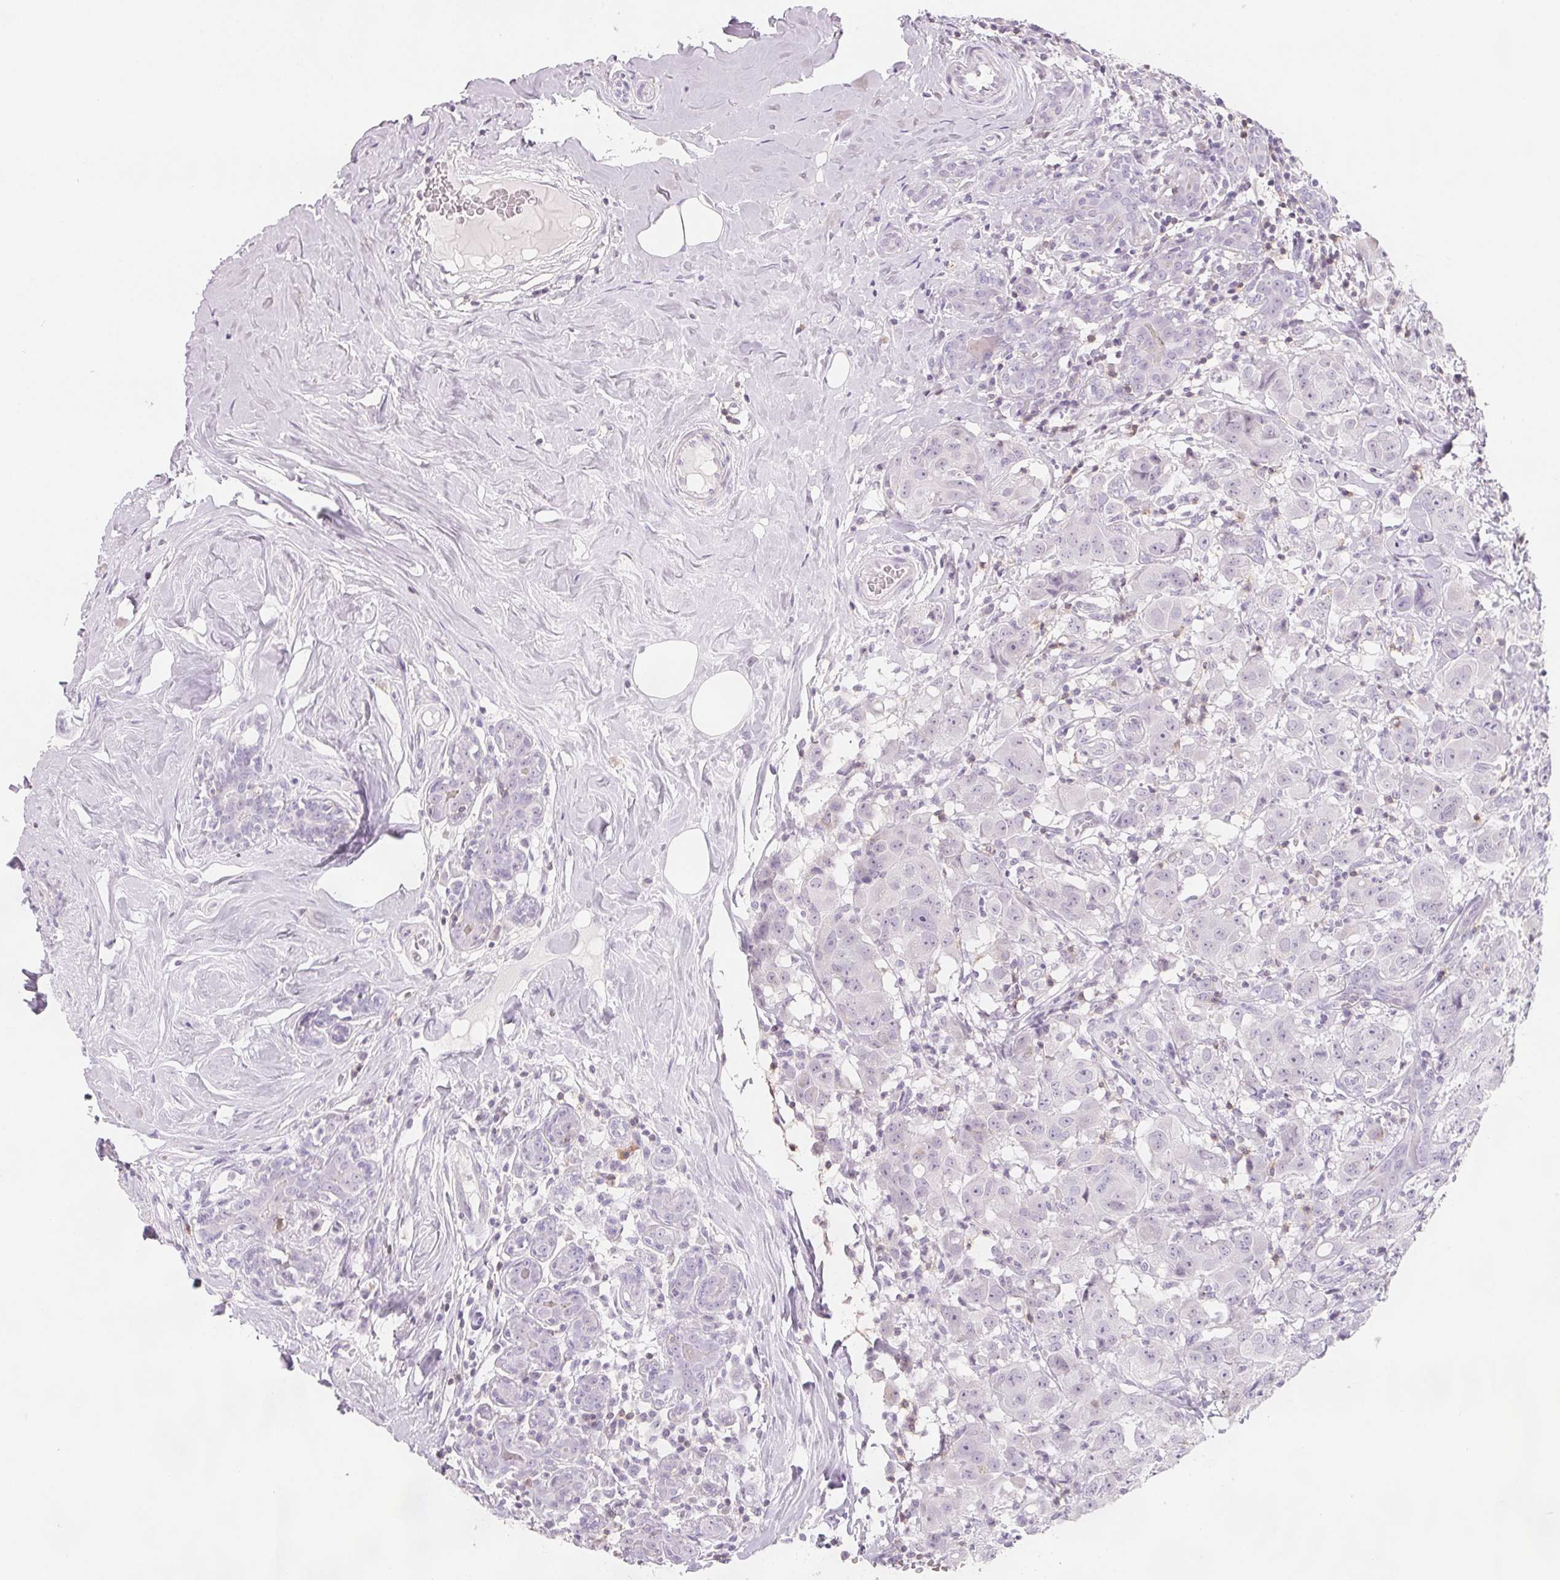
{"staining": {"intensity": "negative", "quantity": "none", "location": "none"}, "tissue": "breast cancer", "cell_type": "Tumor cells", "image_type": "cancer", "snomed": [{"axis": "morphology", "description": "Normal tissue, NOS"}, {"axis": "morphology", "description": "Duct carcinoma"}, {"axis": "topography", "description": "Breast"}], "caption": "Immunohistochemistry (IHC) of breast infiltrating ductal carcinoma shows no expression in tumor cells. (DAB immunohistochemistry (IHC) with hematoxylin counter stain).", "gene": "CD69", "patient": {"sex": "female", "age": 43}}